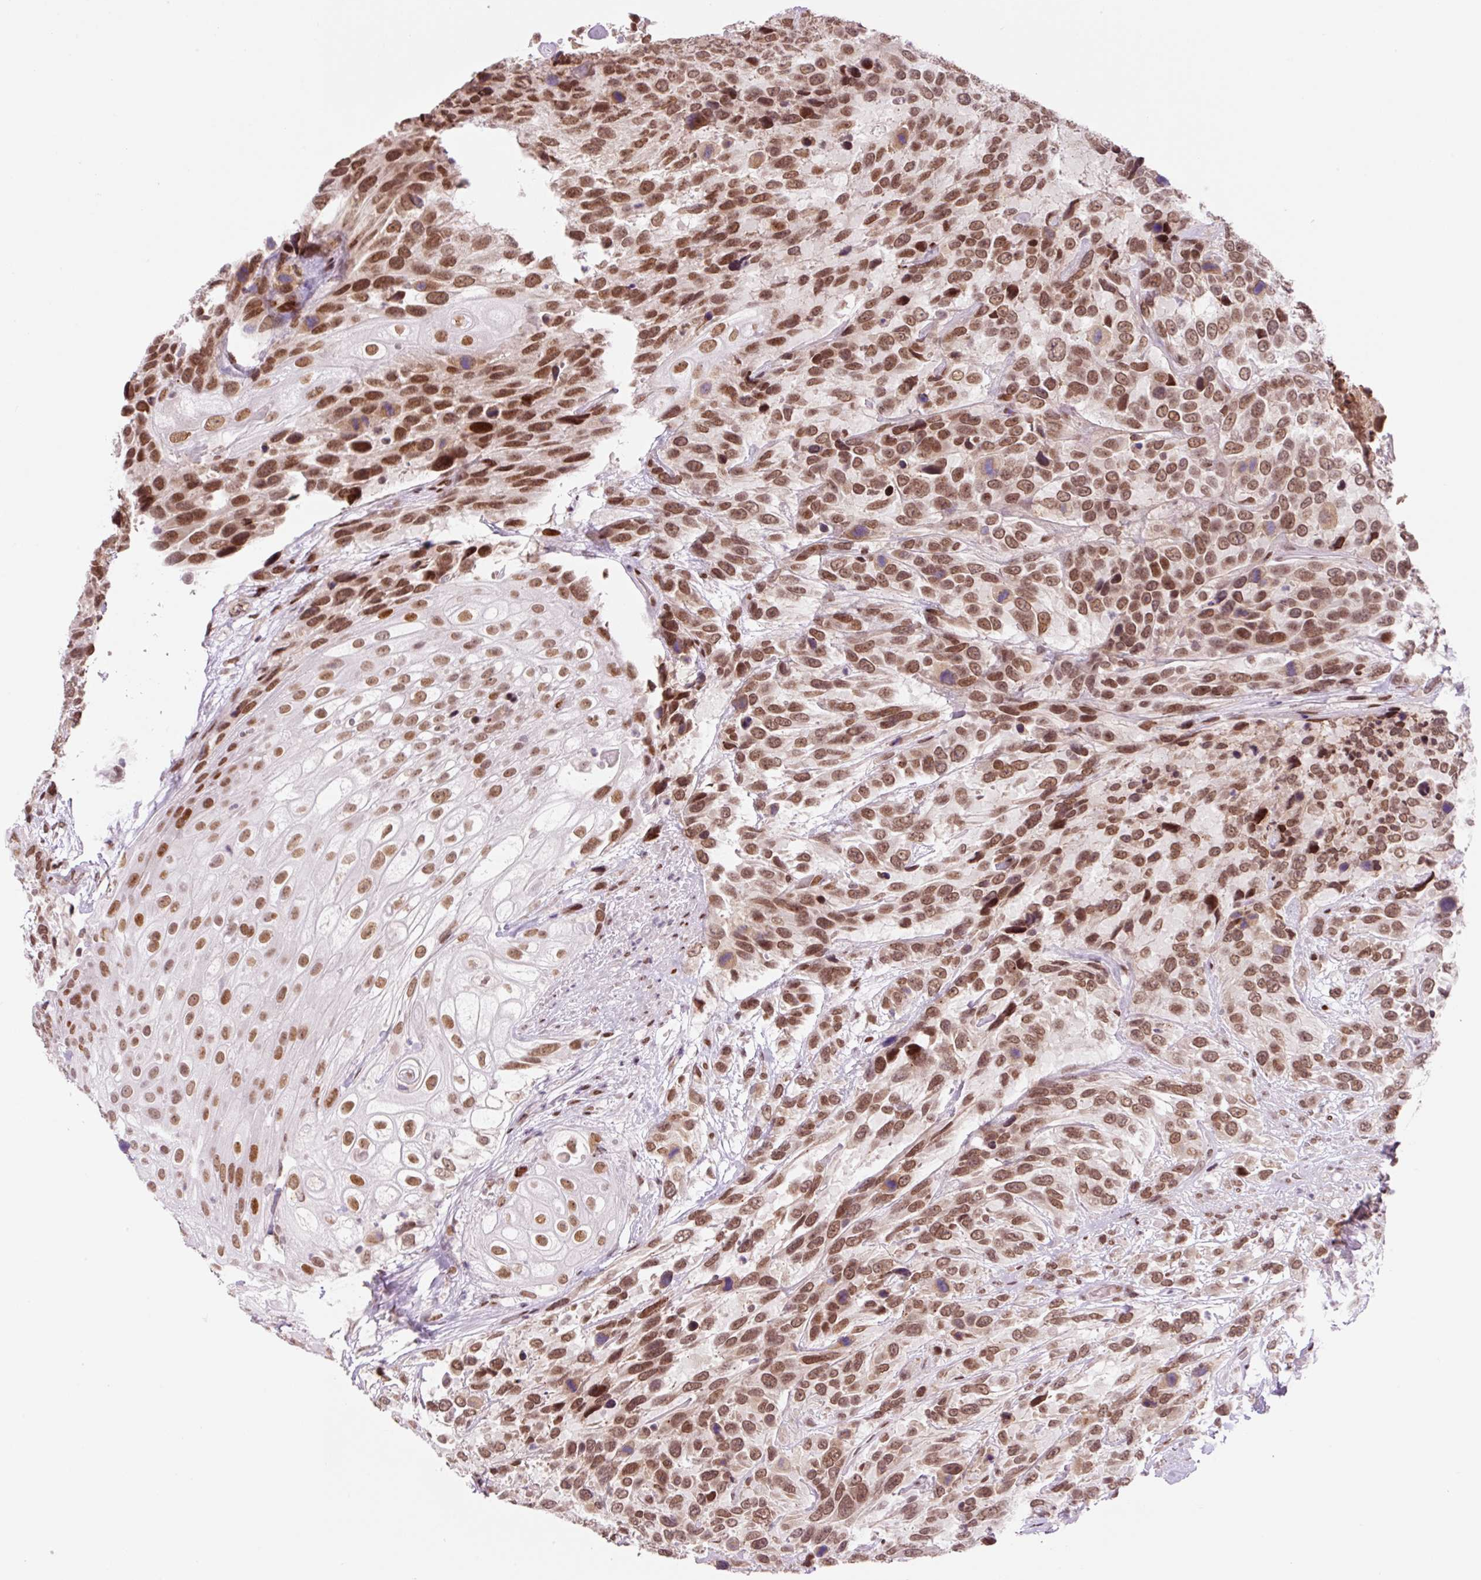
{"staining": {"intensity": "moderate", "quantity": ">75%", "location": "nuclear"}, "tissue": "urothelial cancer", "cell_type": "Tumor cells", "image_type": "cancer", "snomed": [{"axis": "morphology", "description": "Urothelial carcinoma, High grade"}, {"axis": "topography", "description": "Urinary bladder"}], "caption": "Immunohistochemistry staining of high-grade urothelial carcinoma, which demonstrates medium levels of moderate nuclear staining in about >75% of tumor cells indicating moderate nuclear protein staining. The staining was performed using DAB (brown) for protein detection and nuclei were counterstained in hematoxylin (blue).", "gene": "CCNL2", "patient": {"sex": "female", "age": 70}}